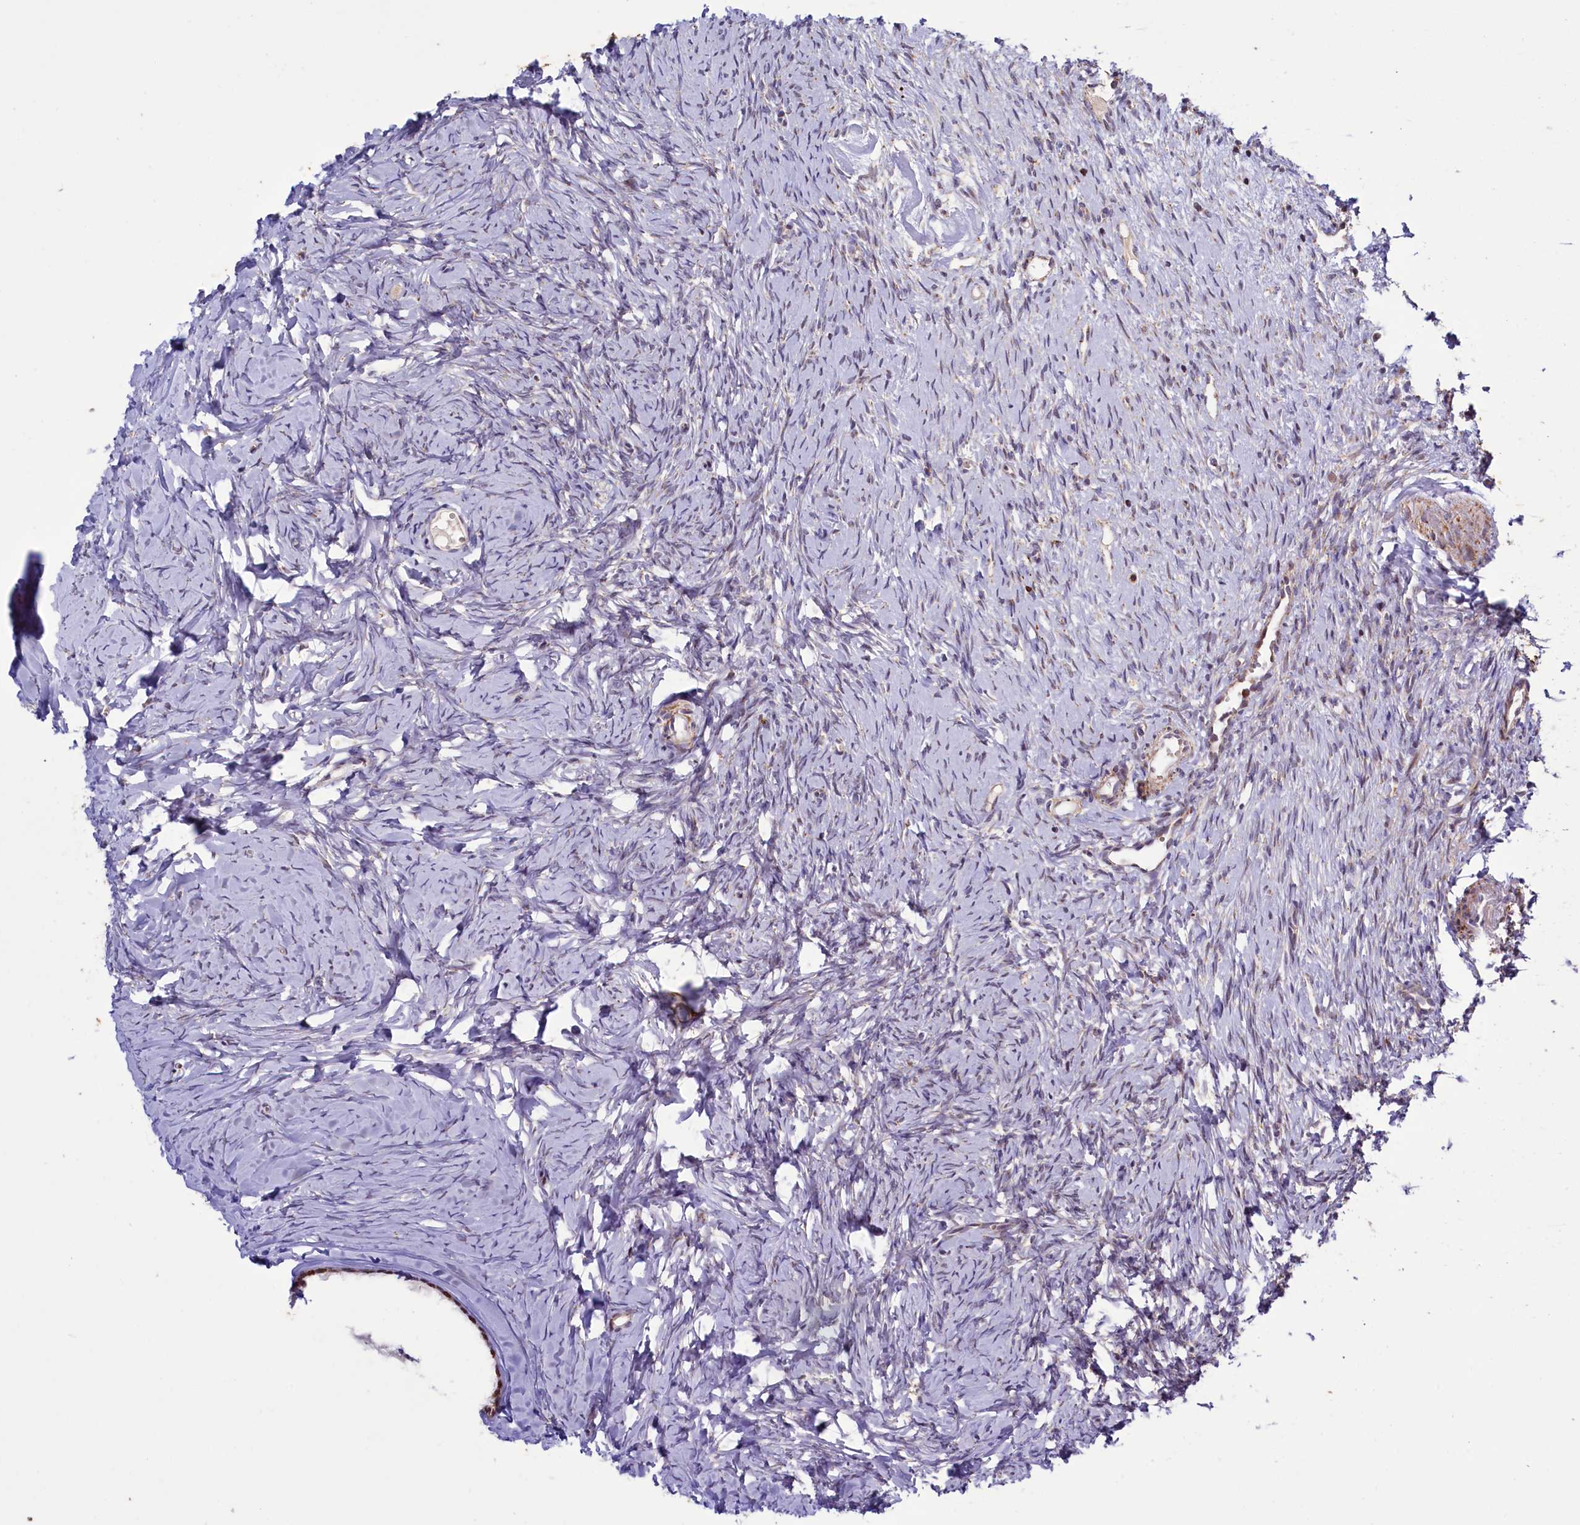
{"staining": {"intensity": "negative", "quantity": "none", "location": "none"}, "tissue": "ovary", "cell_type": "Ovarian stroma cells", "image_type": "normal", "snomed": [{"axis": "morphology", "description": "Normal tissue, NOS"}, {"axis": "topography", "description": "Ovary"}], "caption": "Normal ovary was stained to show a protein in brown. There is no significant expression in ovarian stroma cells. The staining is performed using DAB (3,3'-diaminobenzidine) brown chromogen with nuclei counter-stained in using hematoxylin.", "gene": "DYNC2H1", "patient": {"sex": "female", "age": 51}}